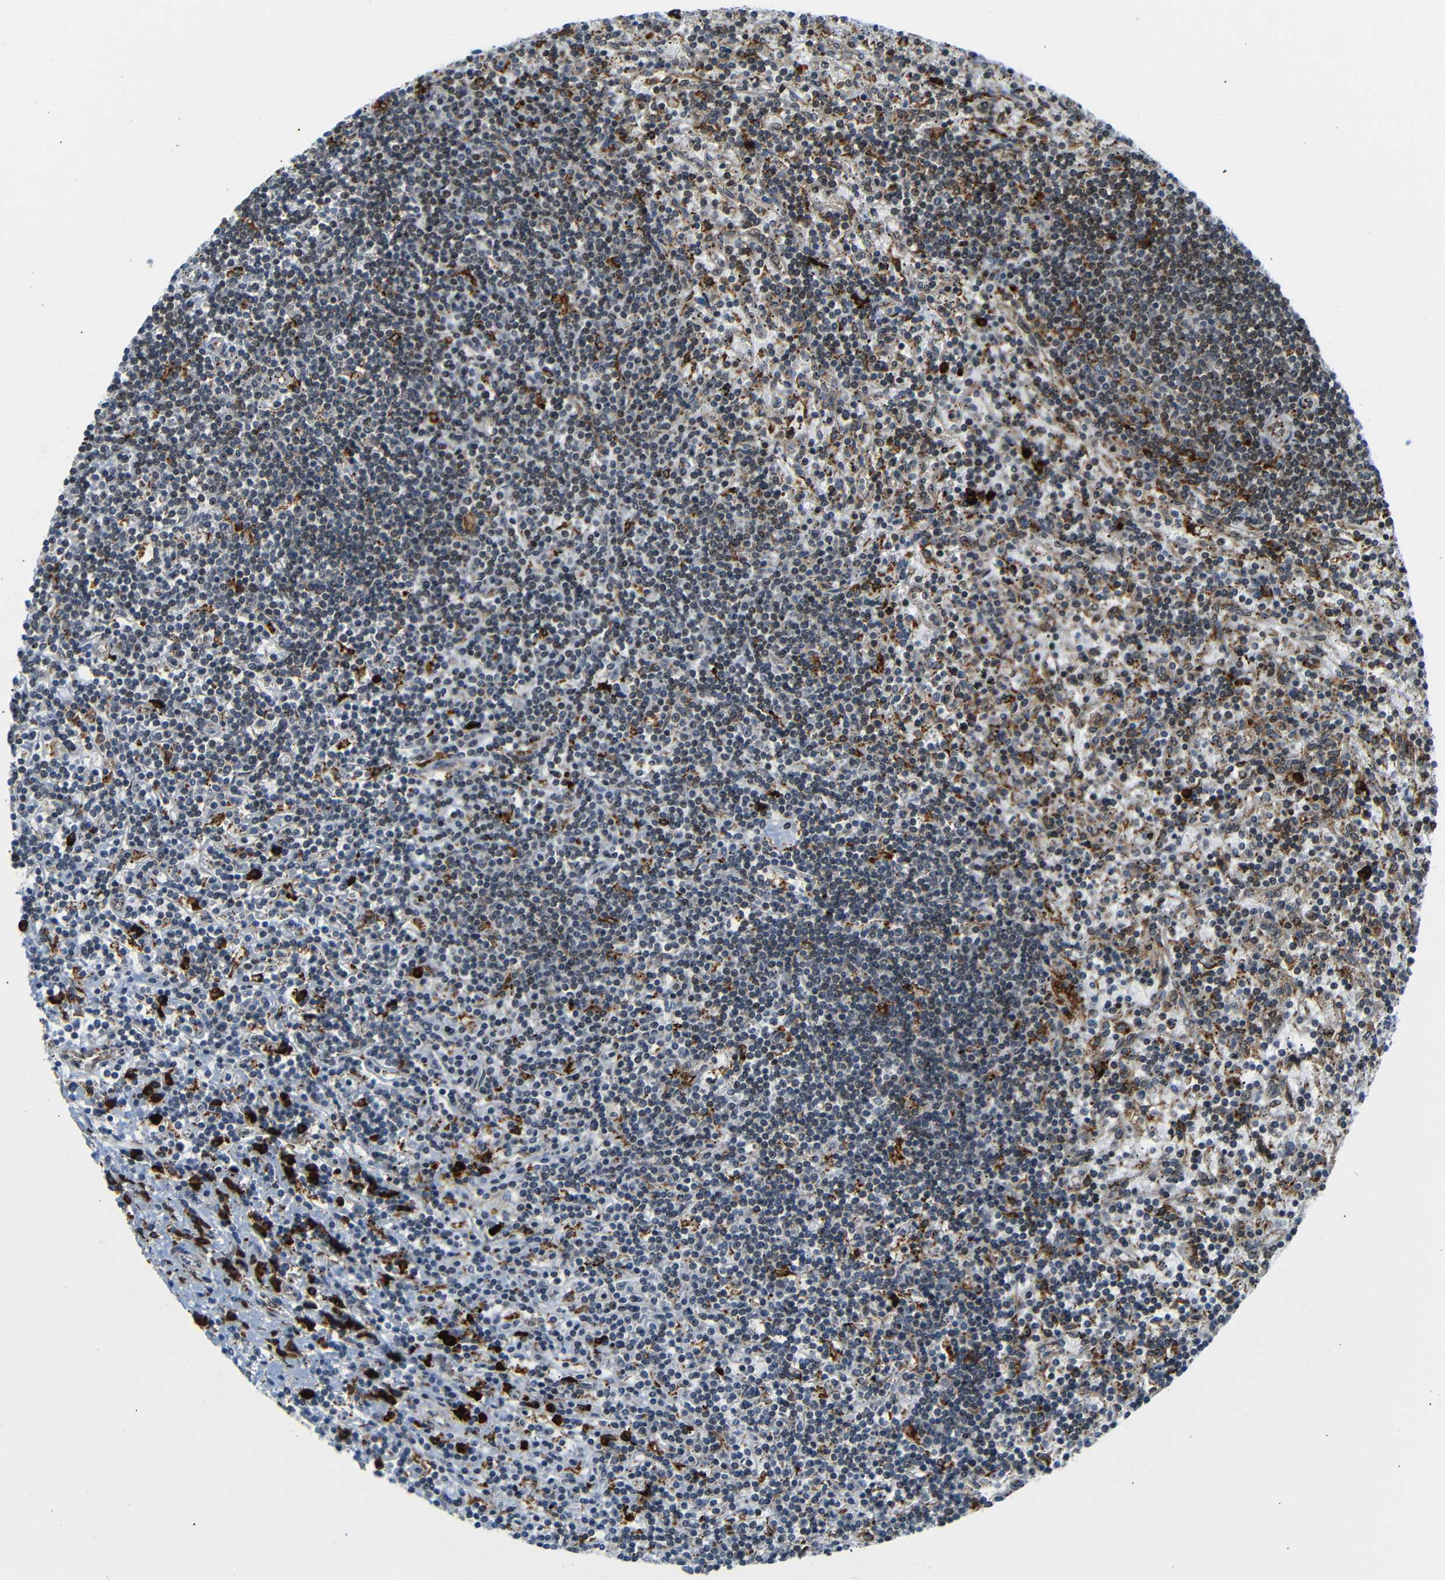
{"staining": {"intensity": "moderate", "quantity": "<25%", "location": "nuclear"}, "tissue": "lymphoma", "cell_type": "Tumor cells", "image_type": "cancer", "snomed": [{"axis": "morphology", "description": "Malignant lymphoma, non-Hodgkin's type, Low grade"}, {"axis": "topography", "description": "Spleen"}], "caption": "Human low-grade malignant lymphoma, non-Hodgkin's type stained with a protein marker shows moderate staining in tumor cells.", "gene": "SPCS2", "patient": {"sex": "male", "age": 76}}